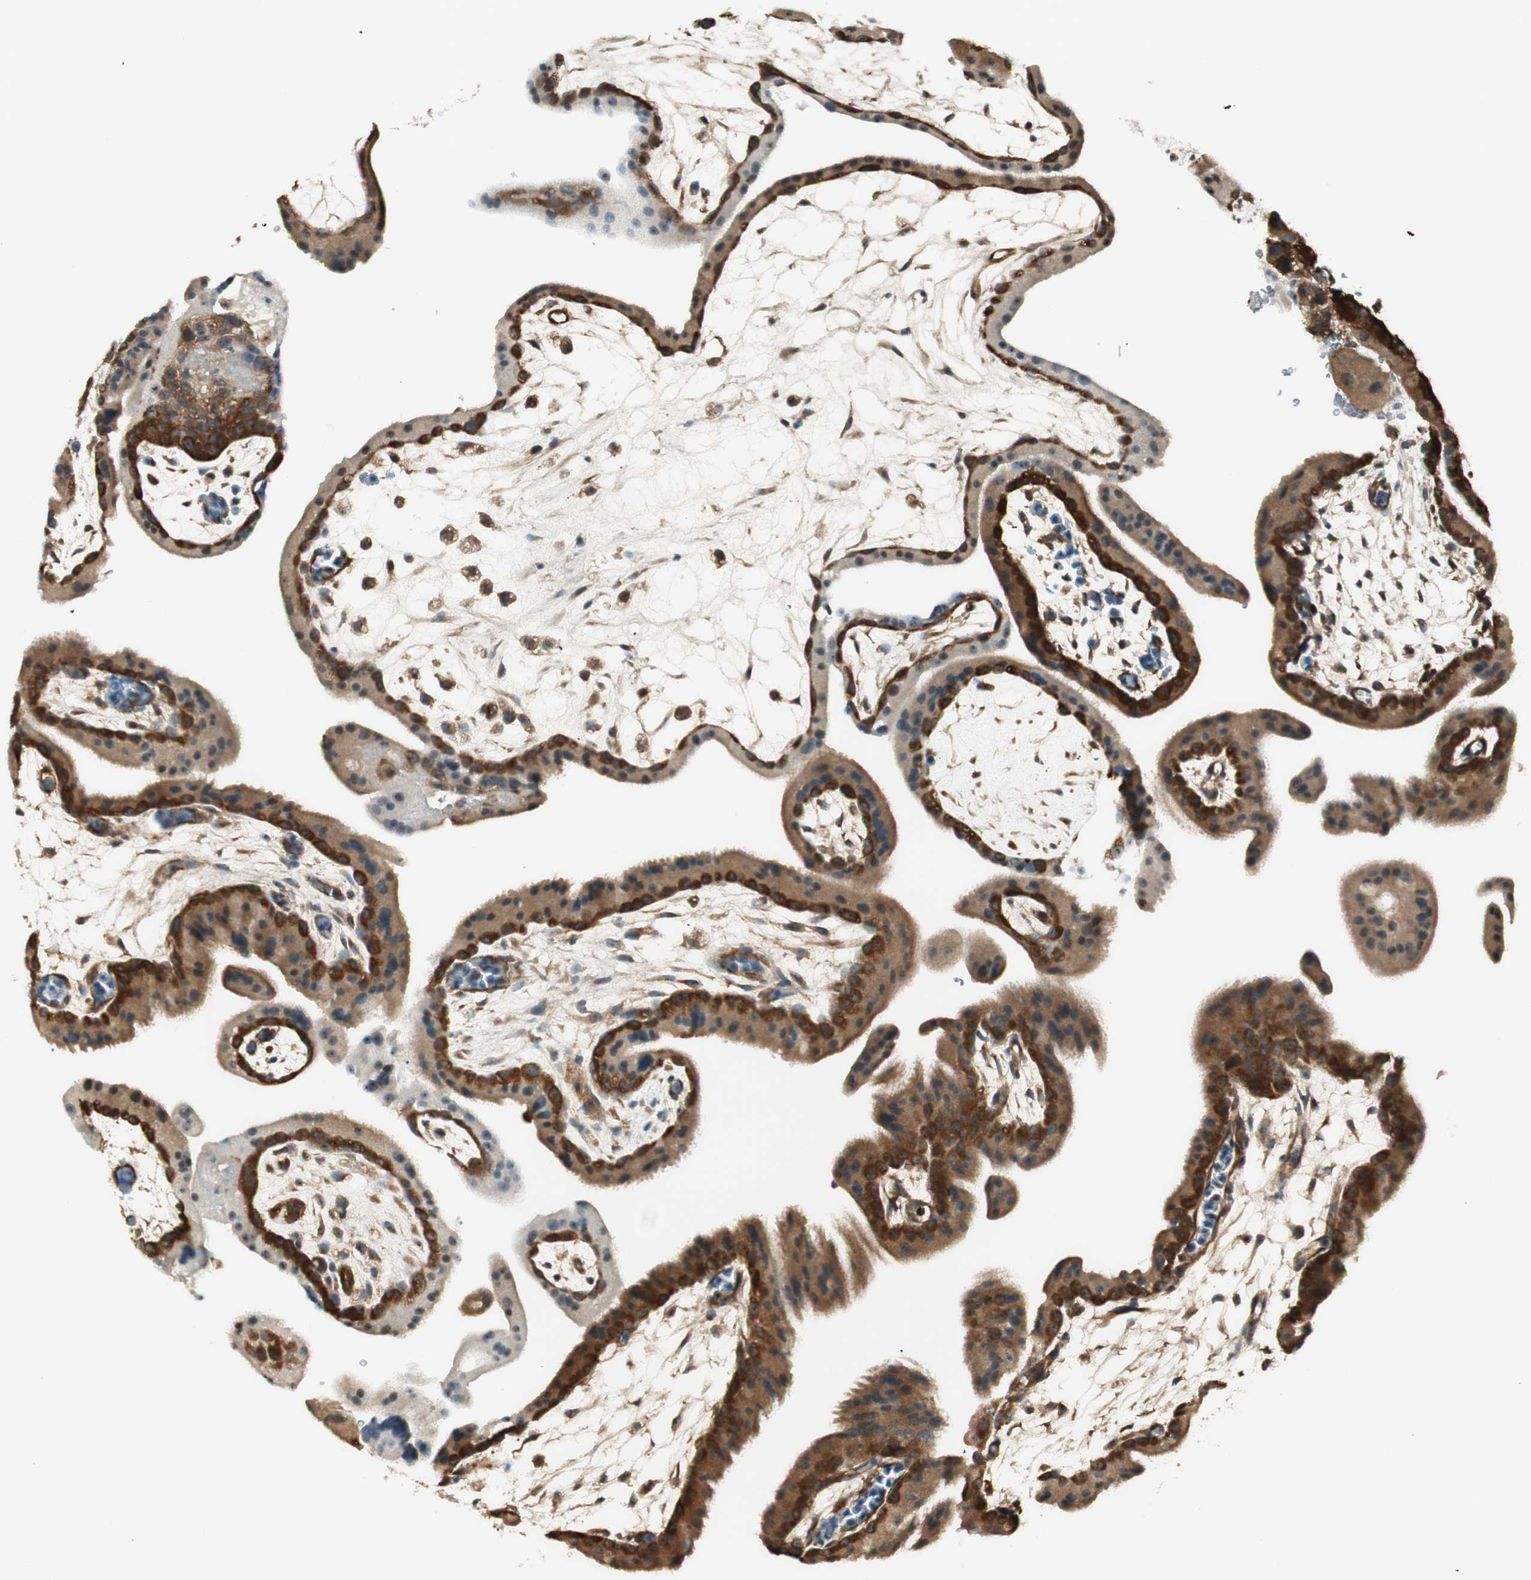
{"staining": {"intensity": "strong", "quantity": "25%-75%", "location": "cytoplasmic/membranous"}, "tissue": "placenta", "cell_type": "Trophoblastic cells", "image_type": "normal", "snomed": [{"axis": "morphology", "description": "Normal tissue, NOS"}, {"axis": "topography", "description": "Placenta"}], "caption": "Immunohistochemistry (IHC) image of unremarkable placenta stained for a protein (brown), which shows high levels of strong cytoplasmic/membranous expression in approximately 25%-75% of trophoblastic cells.", "gene": "IPO5", "patient": {"sex": "female", "age": 19}}